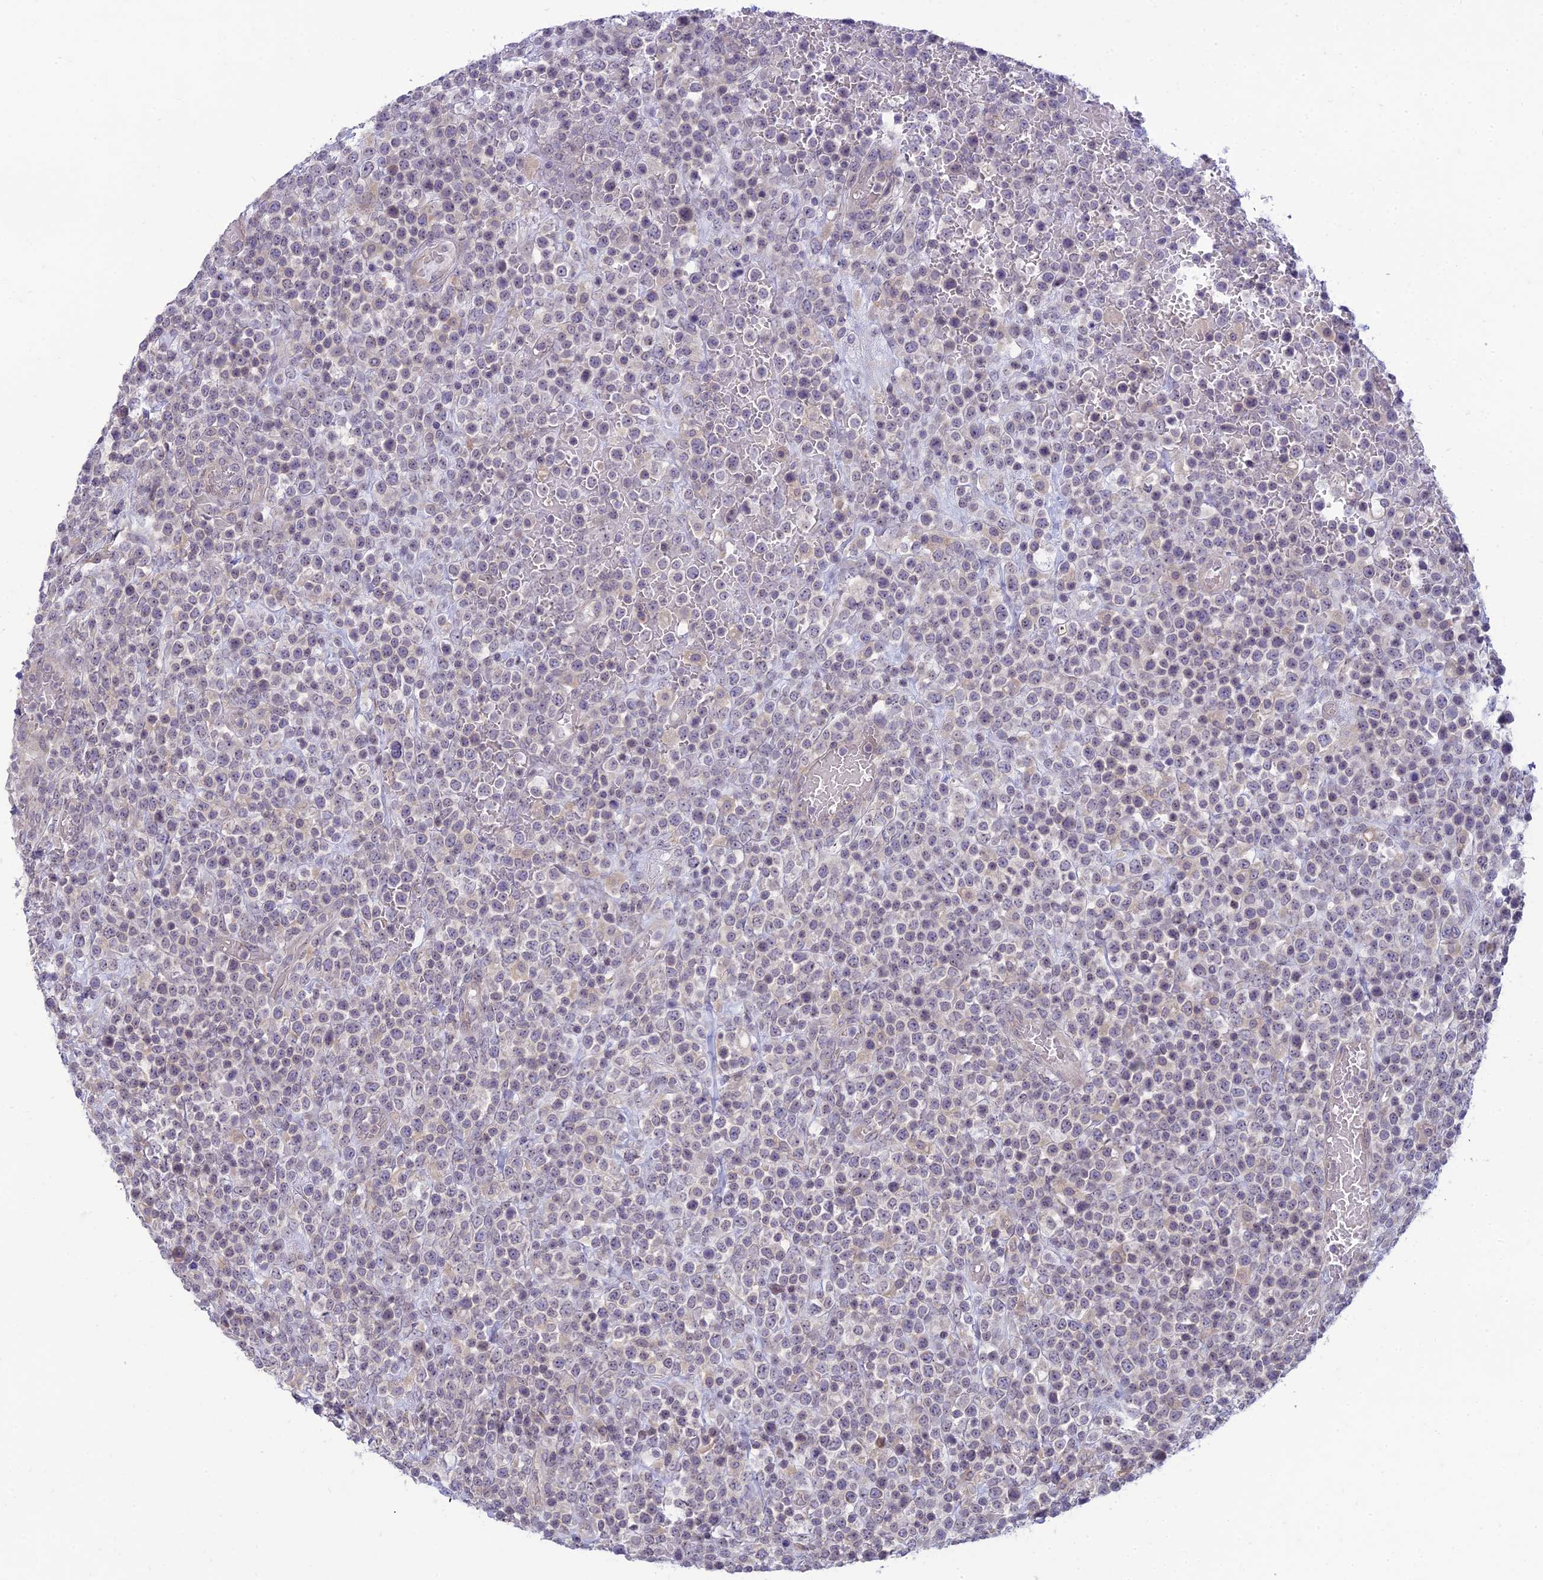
{"staining": {"intensity": "negative", "quantity": "none", "location": "none"}, "tissue": "lymphoma", "cell_type": "Tumor cells", "image_type": "cancer", "snomed": [{"axis": "morphology", "description": "Malignant lymphoma, non-Hodgkin's type, High grade"}, {"axis": "topography", "description": "Colon"}], "caption": "High-grade malignant lymphoma, non-Hodgkin's type was stained to show a protein in brown. There is no significant staining in tumor cells.", "gene": "DTX2", "patient": {"sex": "female", "age": 53}}